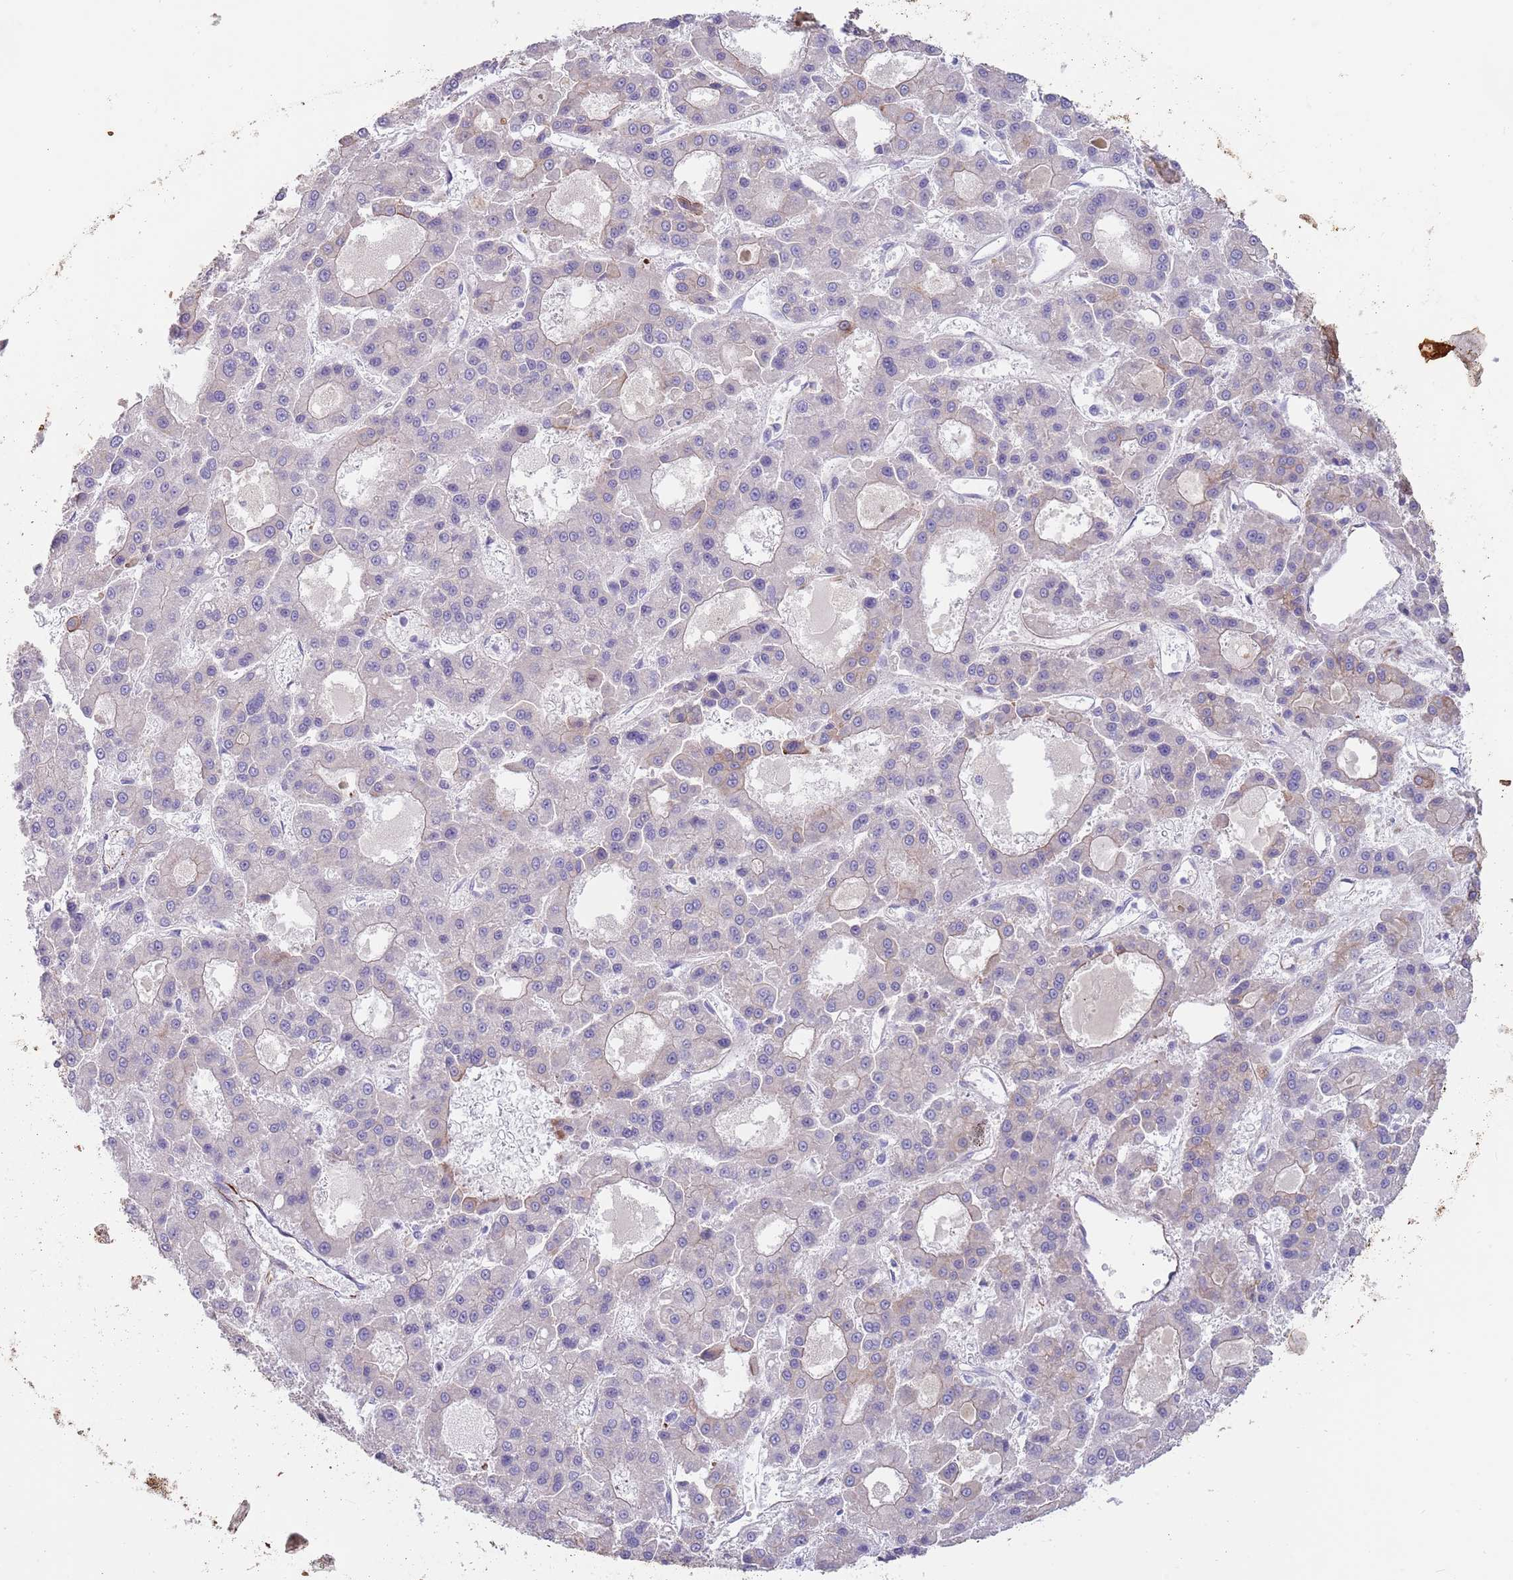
{"staining": {"intensity": "negative", "quantity": "none", "location": "none"}, "tissue": "liver cancer", "cell_type": "Tumor cells", "image_type": "cancer", "snomed": [{"axis": "morphology", "description": "Carcinoma, Hepatocellular, NOS"}, {"axis": "topography", "description": "Liver"}], "caption": "Photomicrograph shows no protein positivity in tumor cells of hepatocellular carcinoma (liver) tissue. (Stains: DAB (3,3'-diaminobenzidine) immunohistochemistry (IHC) with hematoxylin counter stain, Microscopy: brightfield microscopy at high magnification).", "gene": "MOGAT1", "patient": {"sex": "male", "age": 70}}